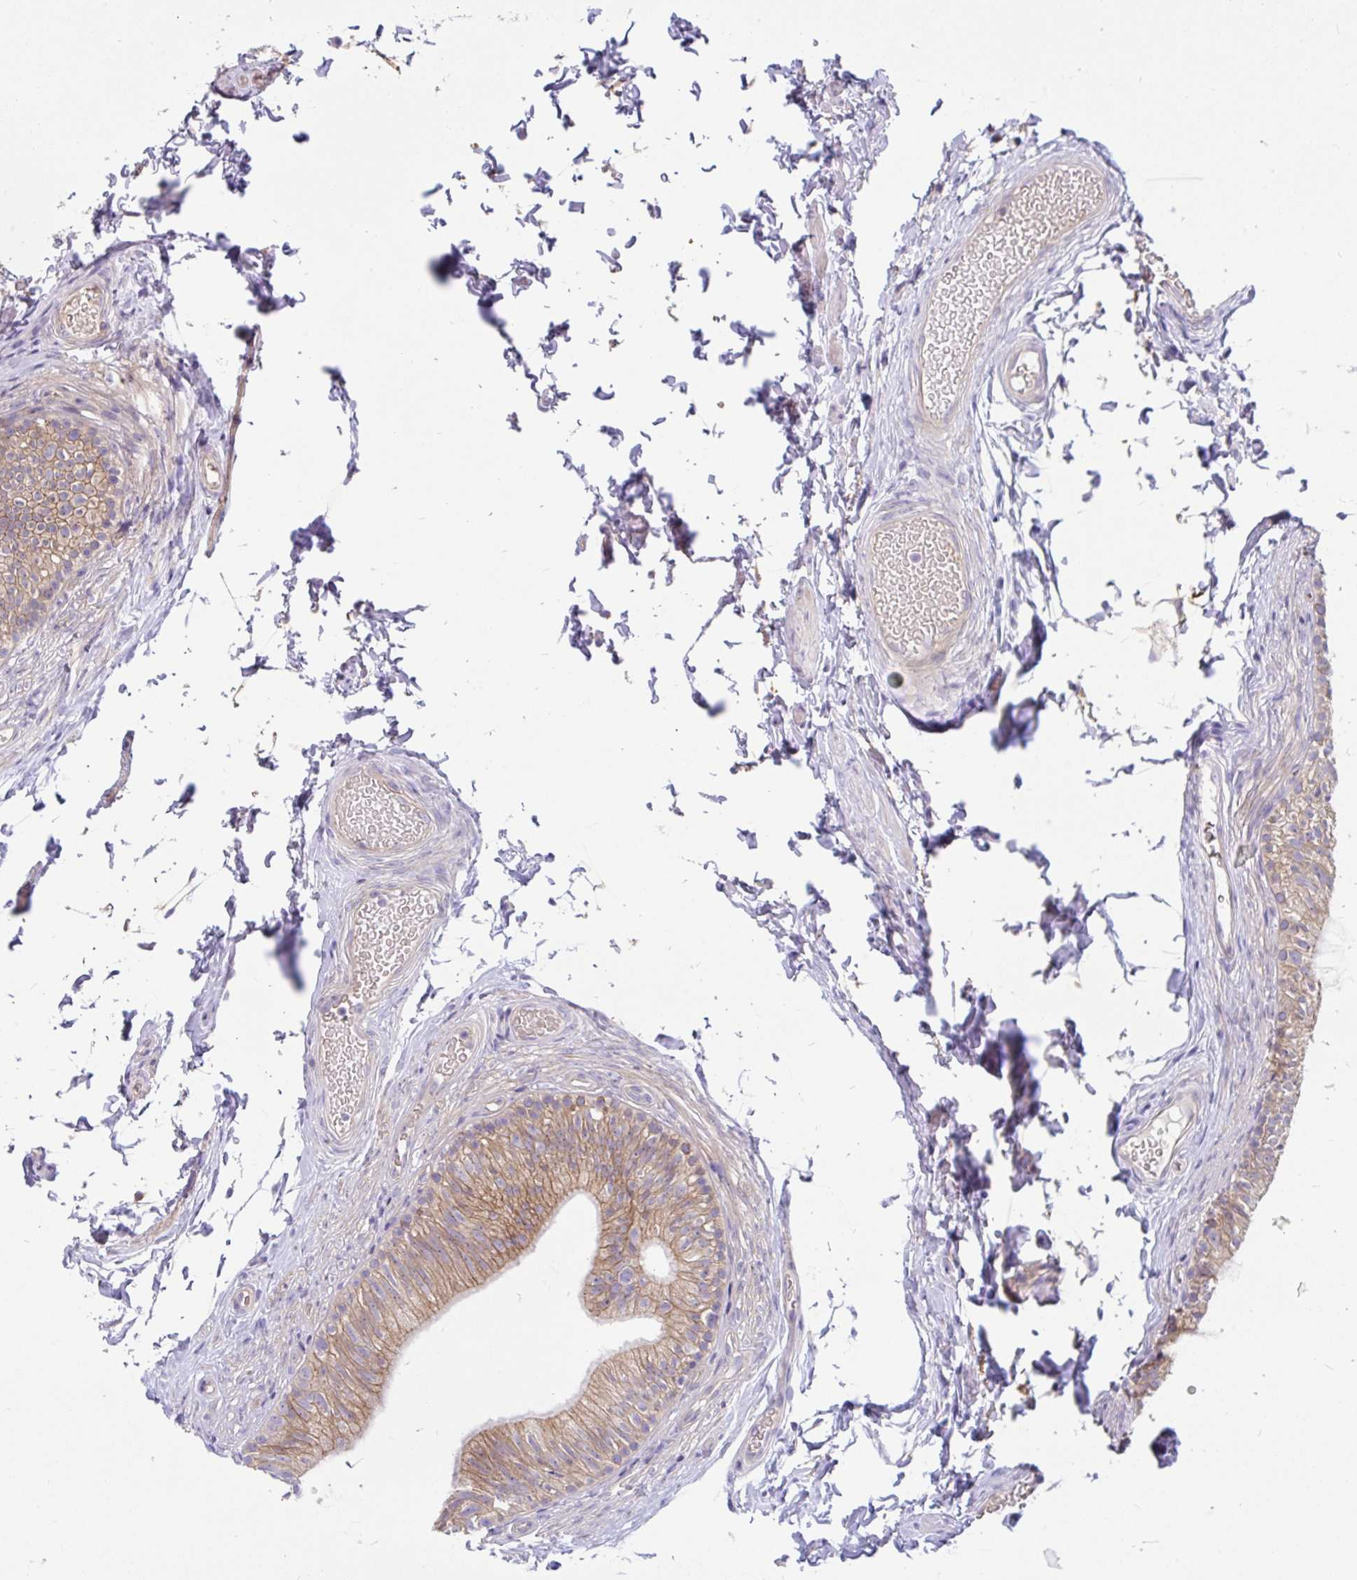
{"staining": {"intensity": "moderate", "quantity": ">75%", "location": "cytoplasmic/membranous"}, "tissue": "epididymis", "cell_type": "Glandular cells", "image_type": "normal", "snomed": [{"axis": "morphology", "description": "Normal tissue, NOS"}, {"axis": "topography", "description": "Epididymis, spermatic cord, NOS"}, {"axis": "topography", "description": "Epididymis"}, {"axis": "topography", "description": "Peripheral nerve tissue"}], "caption": "This micrograph displays immunohistochemistry staining of normal epididymis, with medium moderate cytoplasmic/membranous staining in about >75% of glandular cells.", "gene": "LRRC26", "patient": {"sex": "male", "age": 29}}